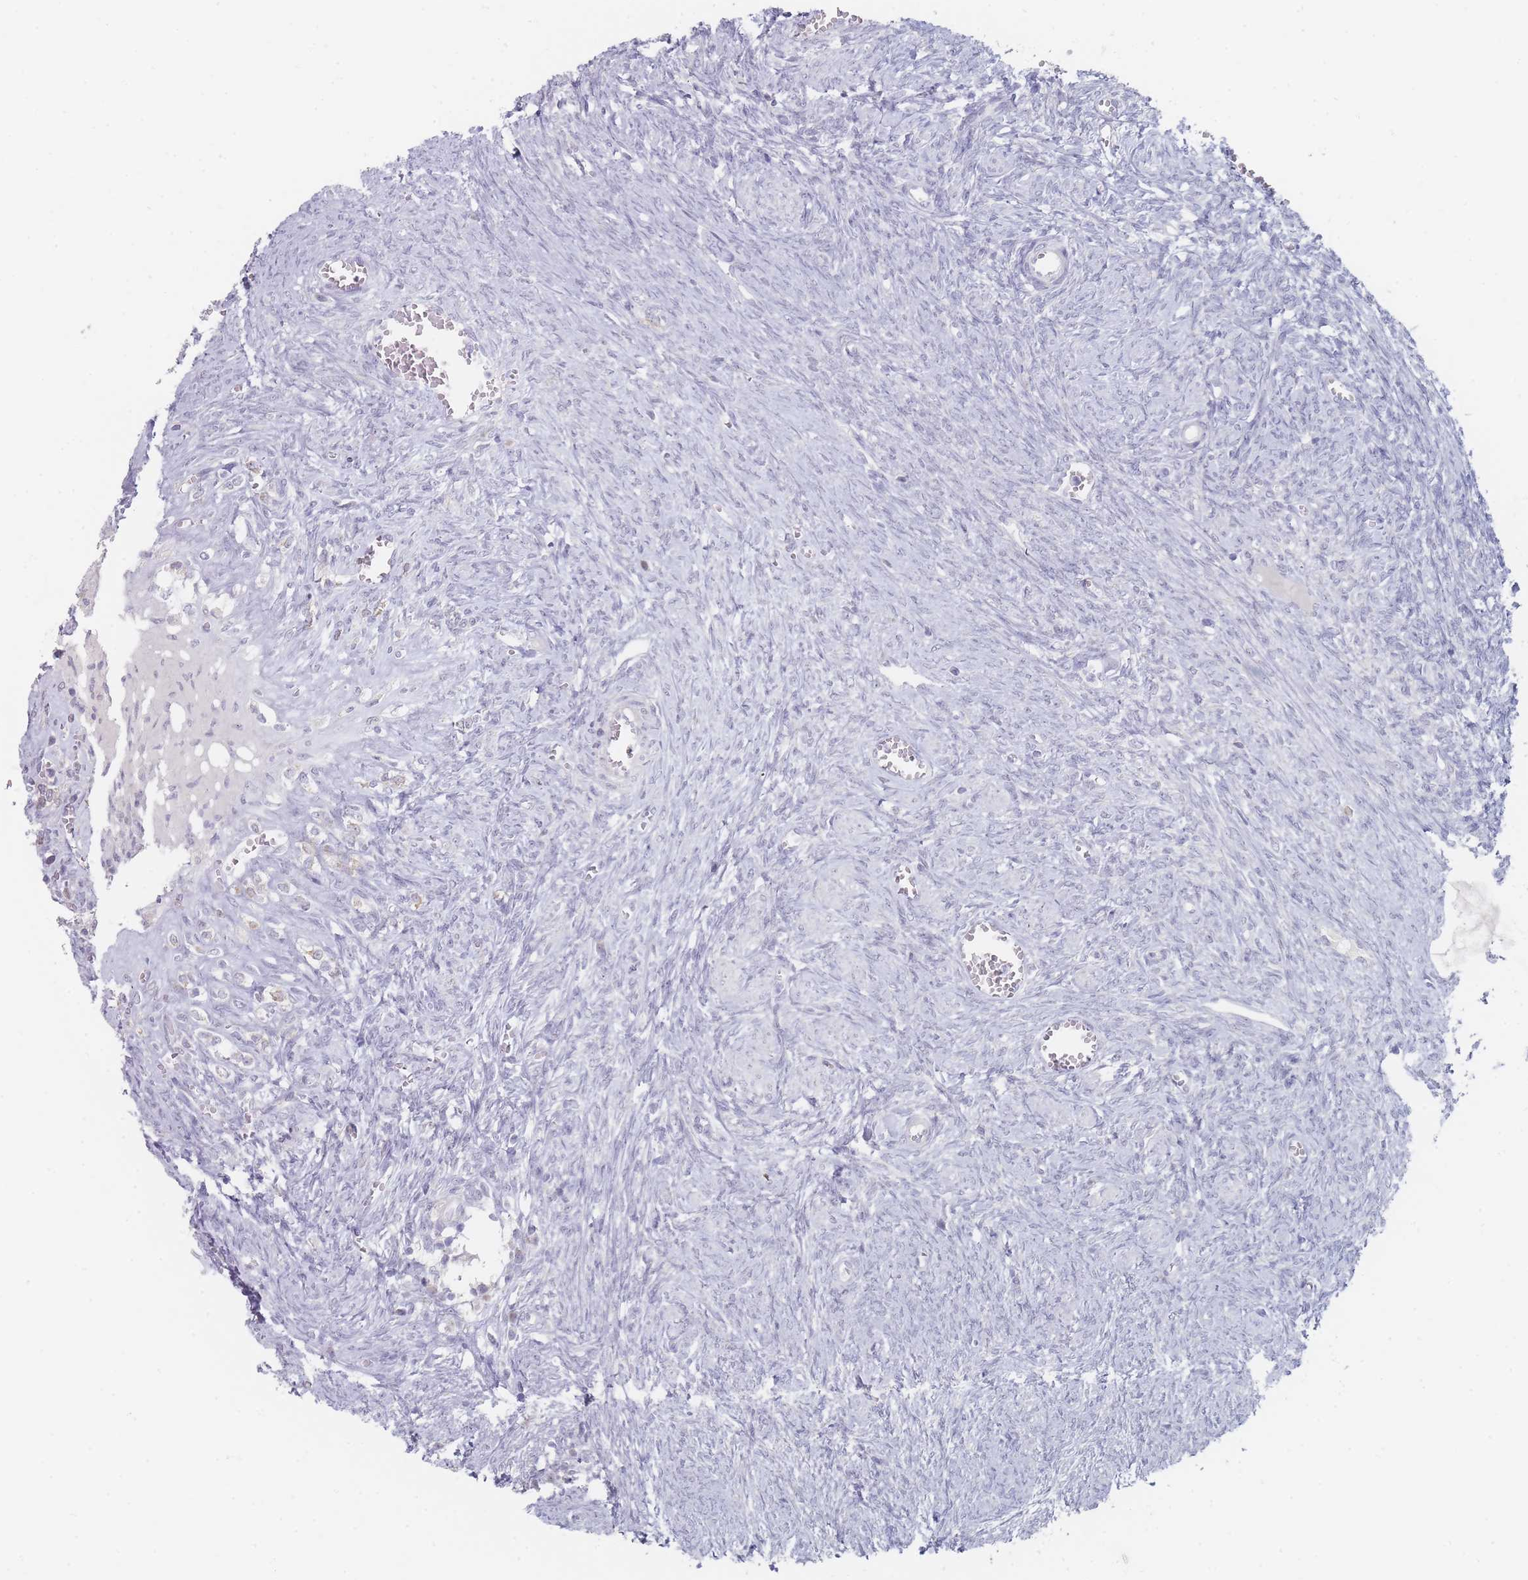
{"staining": {"intensity": "negative", "quantity": "none", "location": "none"}, "tissue": "ovary", "cell_type": "Follicle cells", "image_type": "normal", "snomed": [{"axis": "morphology", "description": "Normal tissue, NOS"}, {"axis": "topography", "description": "Ovary"}], "caption": "IHC micrograph of unremarkable ovary stained for a protein (brown), which displays no positivity in follicle cells.", "gene": "RNF8", "patient": {"sex": "female", "age": 44}}